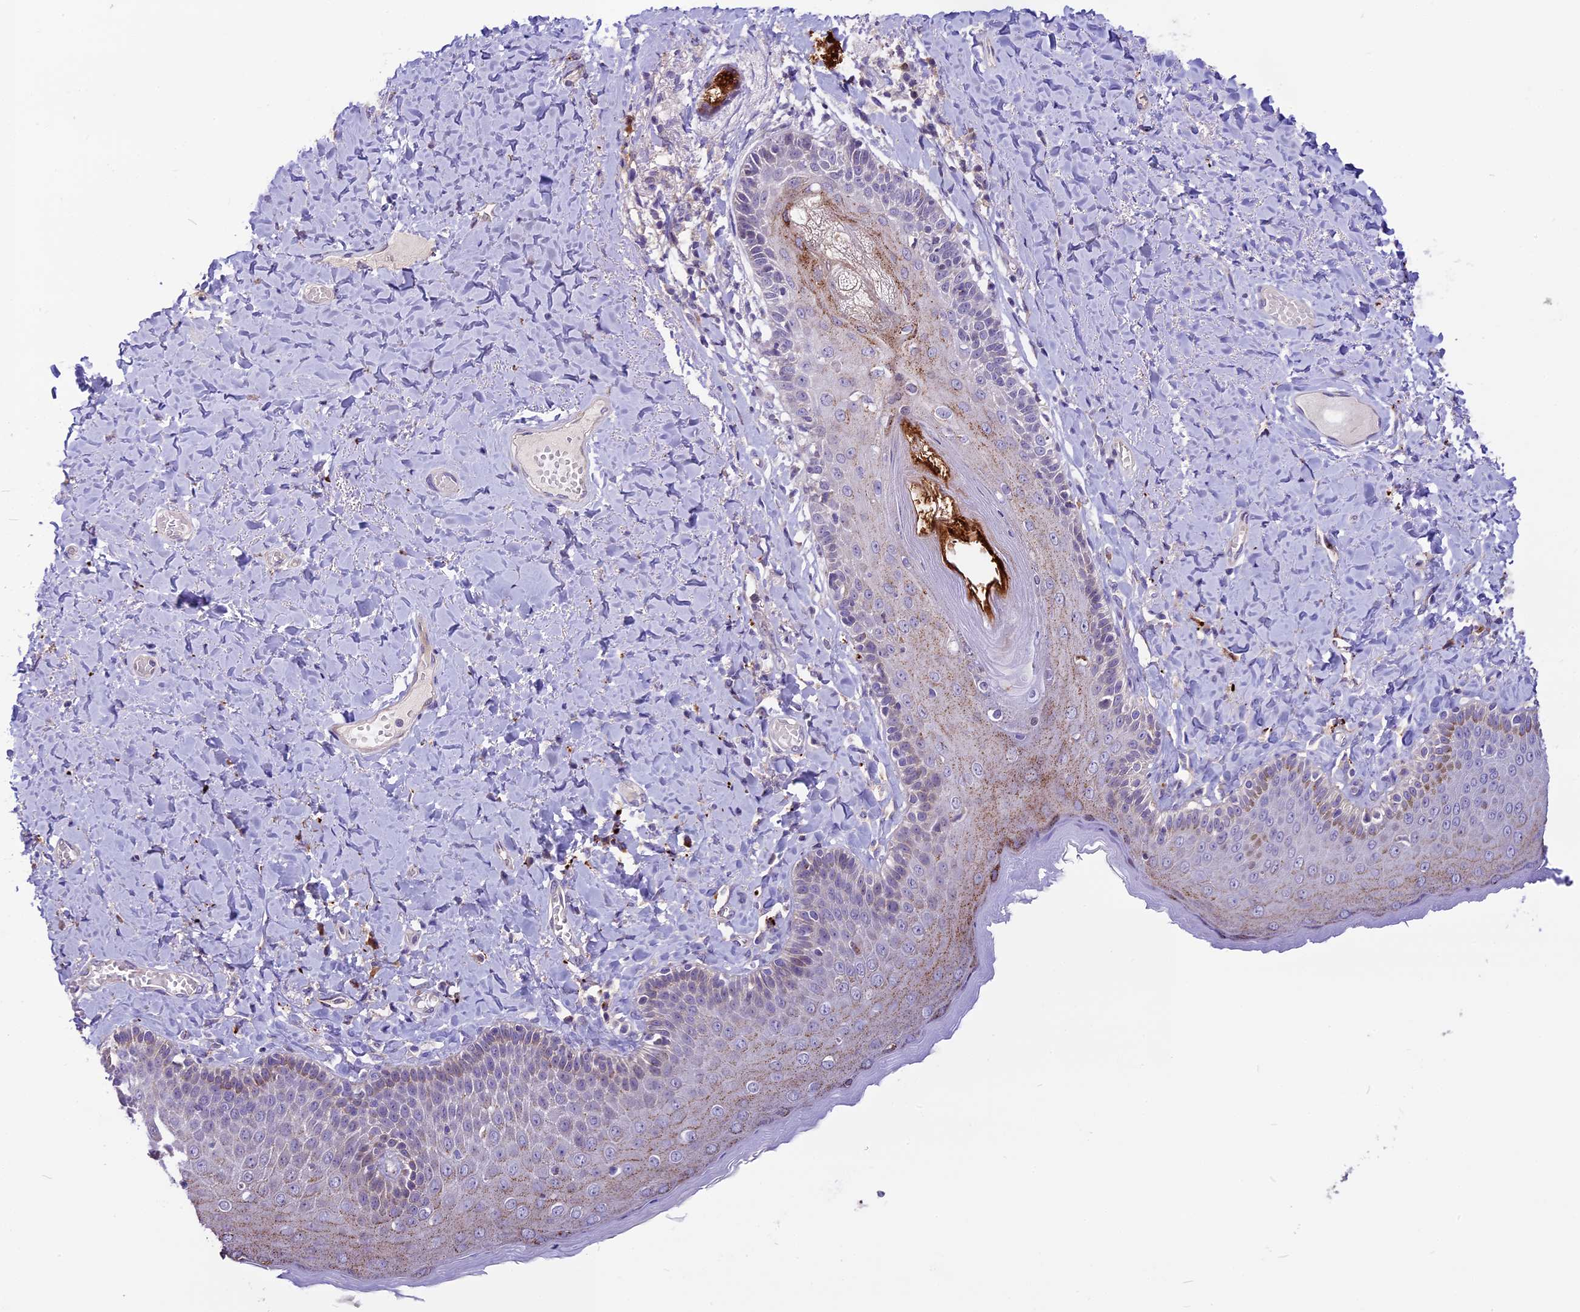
{"staining": {"intensity": "moderate", "quantity": "25%-75%", "location": "cytoplasmic/membranous"}, "tissue": "skin", "cell_type": "Epidermal cells", "image_type": "normal", "snomed": [{"axis": "morphology", "description": "Normal tissue, NOS"}, {"axis": "topography", "description": "Anal"}], "caption": "Immunohistochemical staining of normal human skin exhibits moderate cytoplasmic/membranous protein staining in approximately 25%-75% of epidermal cells.", "gene": "THRSP", "patient": {"sex": "male", "age": 69}}